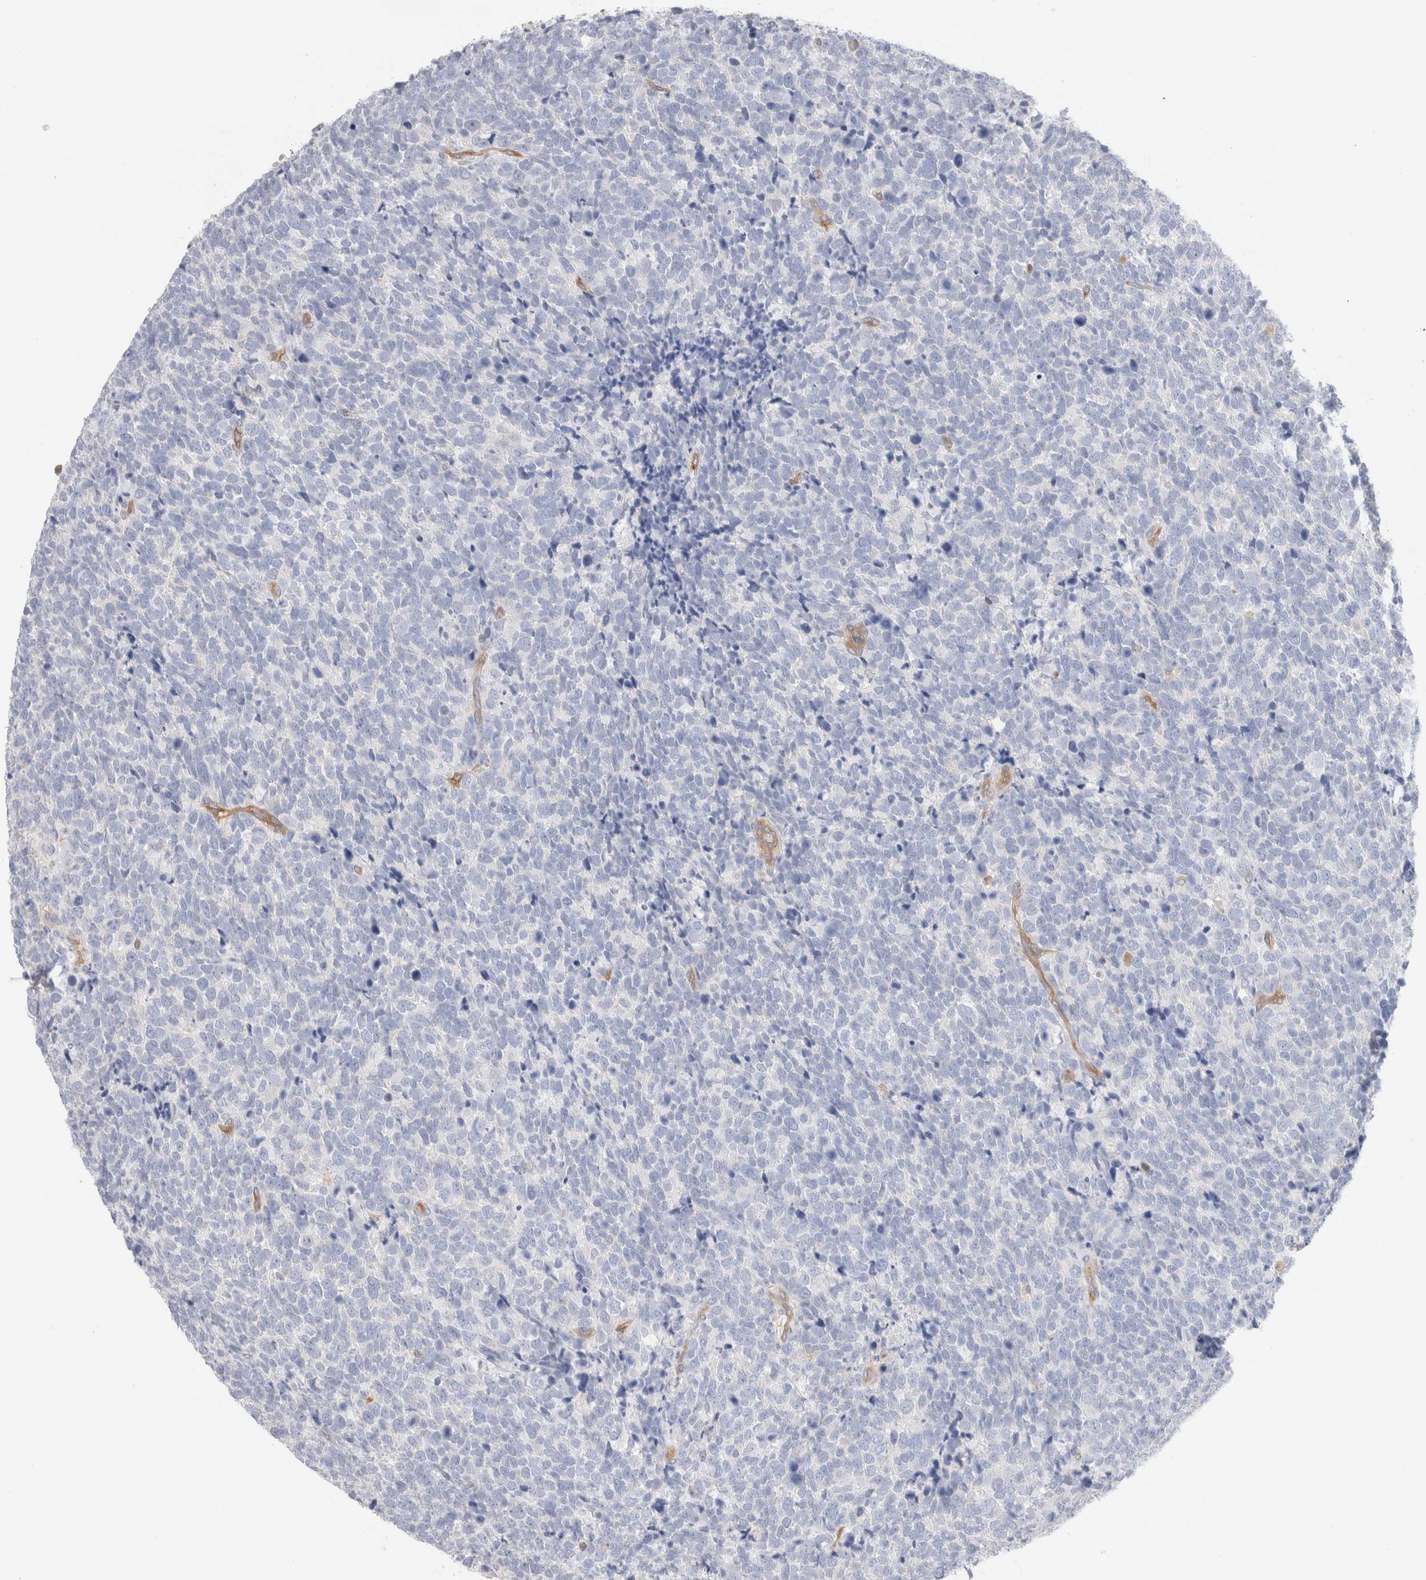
{"staining": {"intensity": "negative", "quantity": "none", "location": "none"}, "tissue": "urothelial cancer", "cell_type": "Tumor cells", "image_type": "cancer", "snomed": [{"axis": "morphology", "description": "Urothelial carcinoma, High grade"}, {"axis": "topography", "description": "Urinary bladder"}], "caption": "Urothelial carcinoma (high-grade) stained for a protein using immunohistochemistry (IHC) shows no staining tumor cells.", "gene": "CAPN2", "patient": {"sex": "female", "age": 82}}